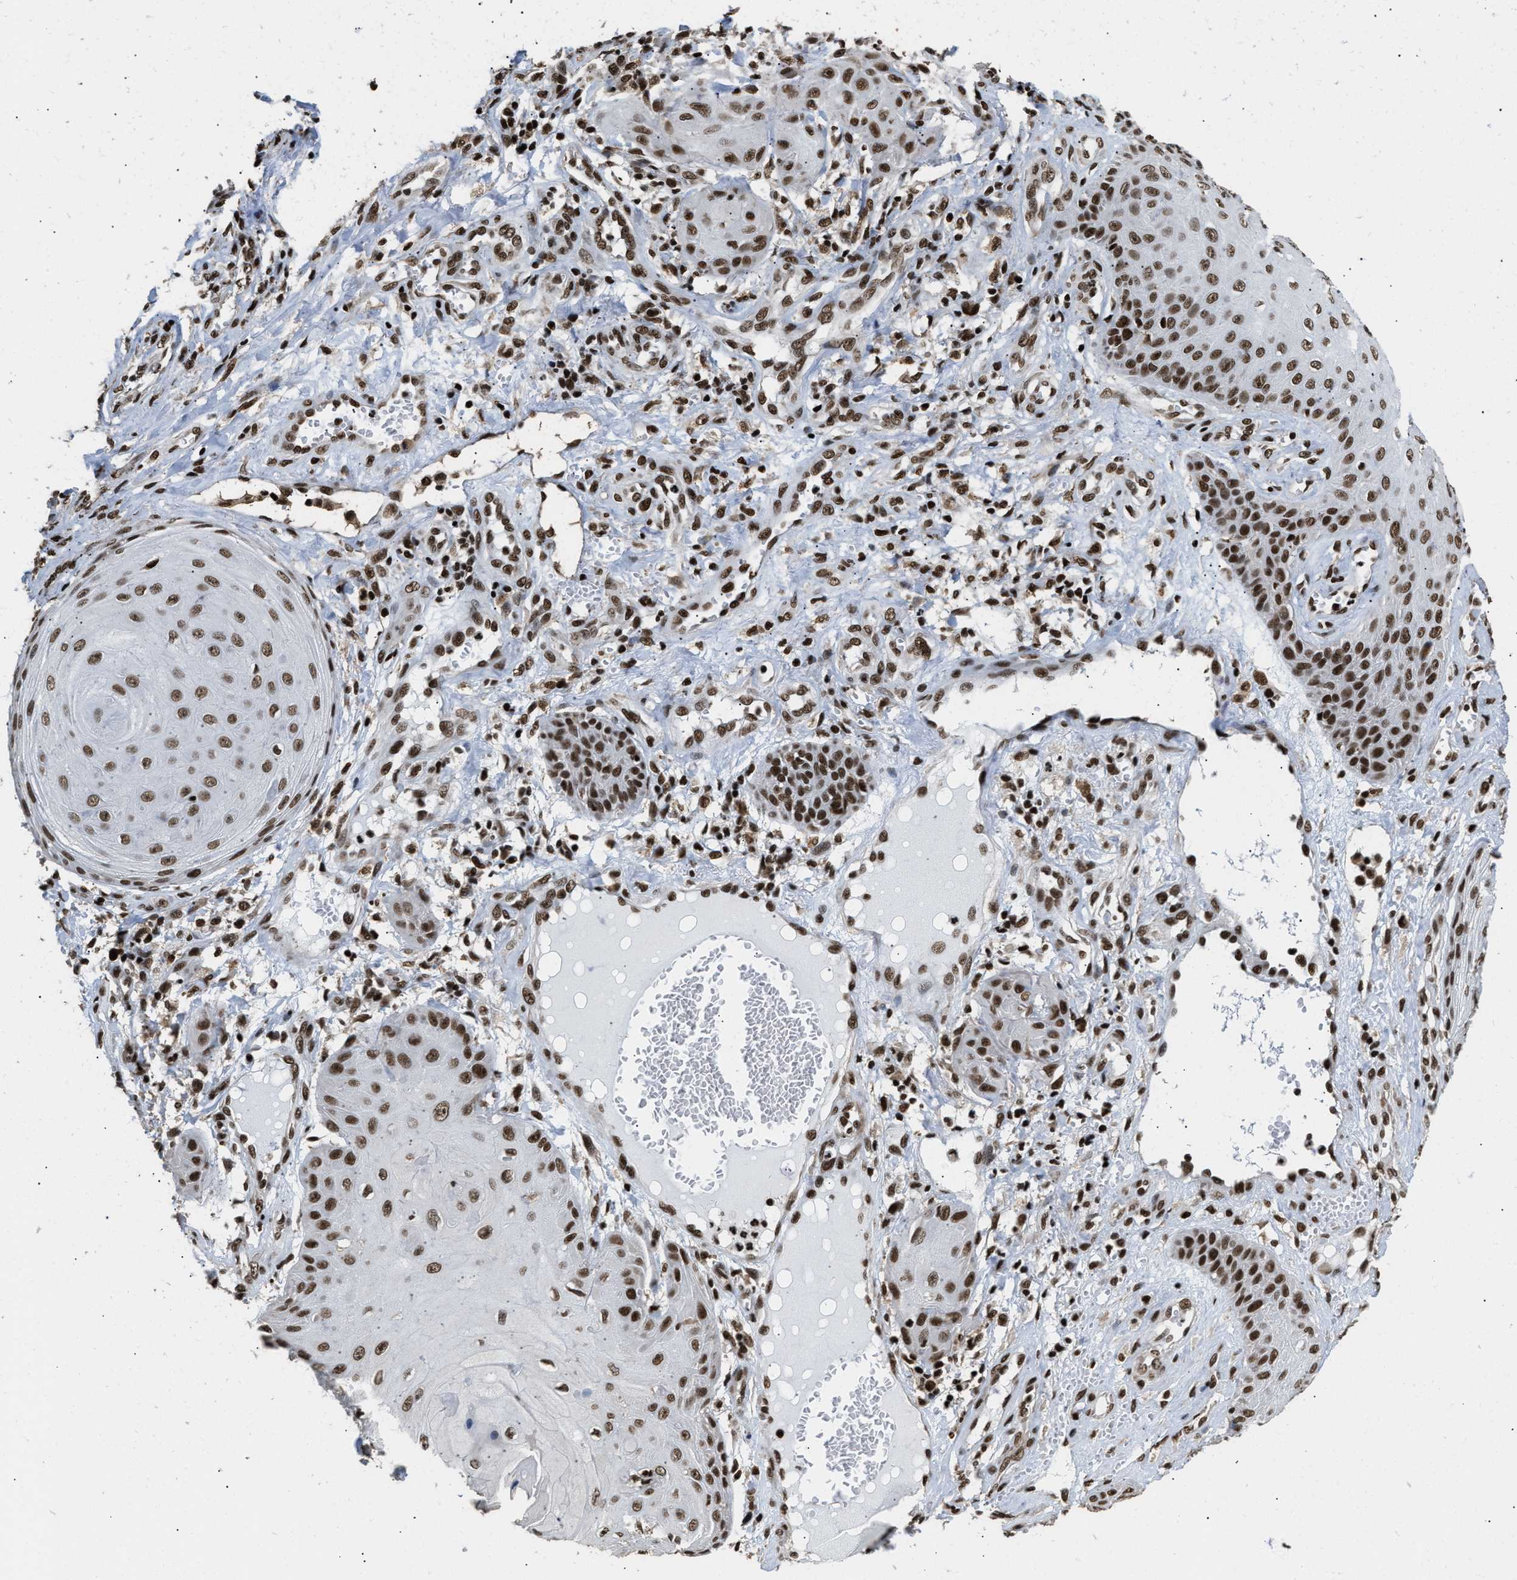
{"staining": {"intensity": "moderate", "quantity": ">75%", "location": "nuclear"}, "tissue": "skin cancer", "cell_type": "Tumor cells", "image_type": "cancer", "snomed": [{"axis": "morphology", "description": "Squamous cell carcinoma, NOS"}, {"axis": "topography", "description": "Skin"}], "caption": "Immunohistochemical staining of skin squamous cell carcinoma exhibits medium levels of moderate nuclear expression in approximately >75% of tumor cells. Nuclei are stained in blue.", "gene": "RAD21", "patient": {"sex": "male", "age": 74}}